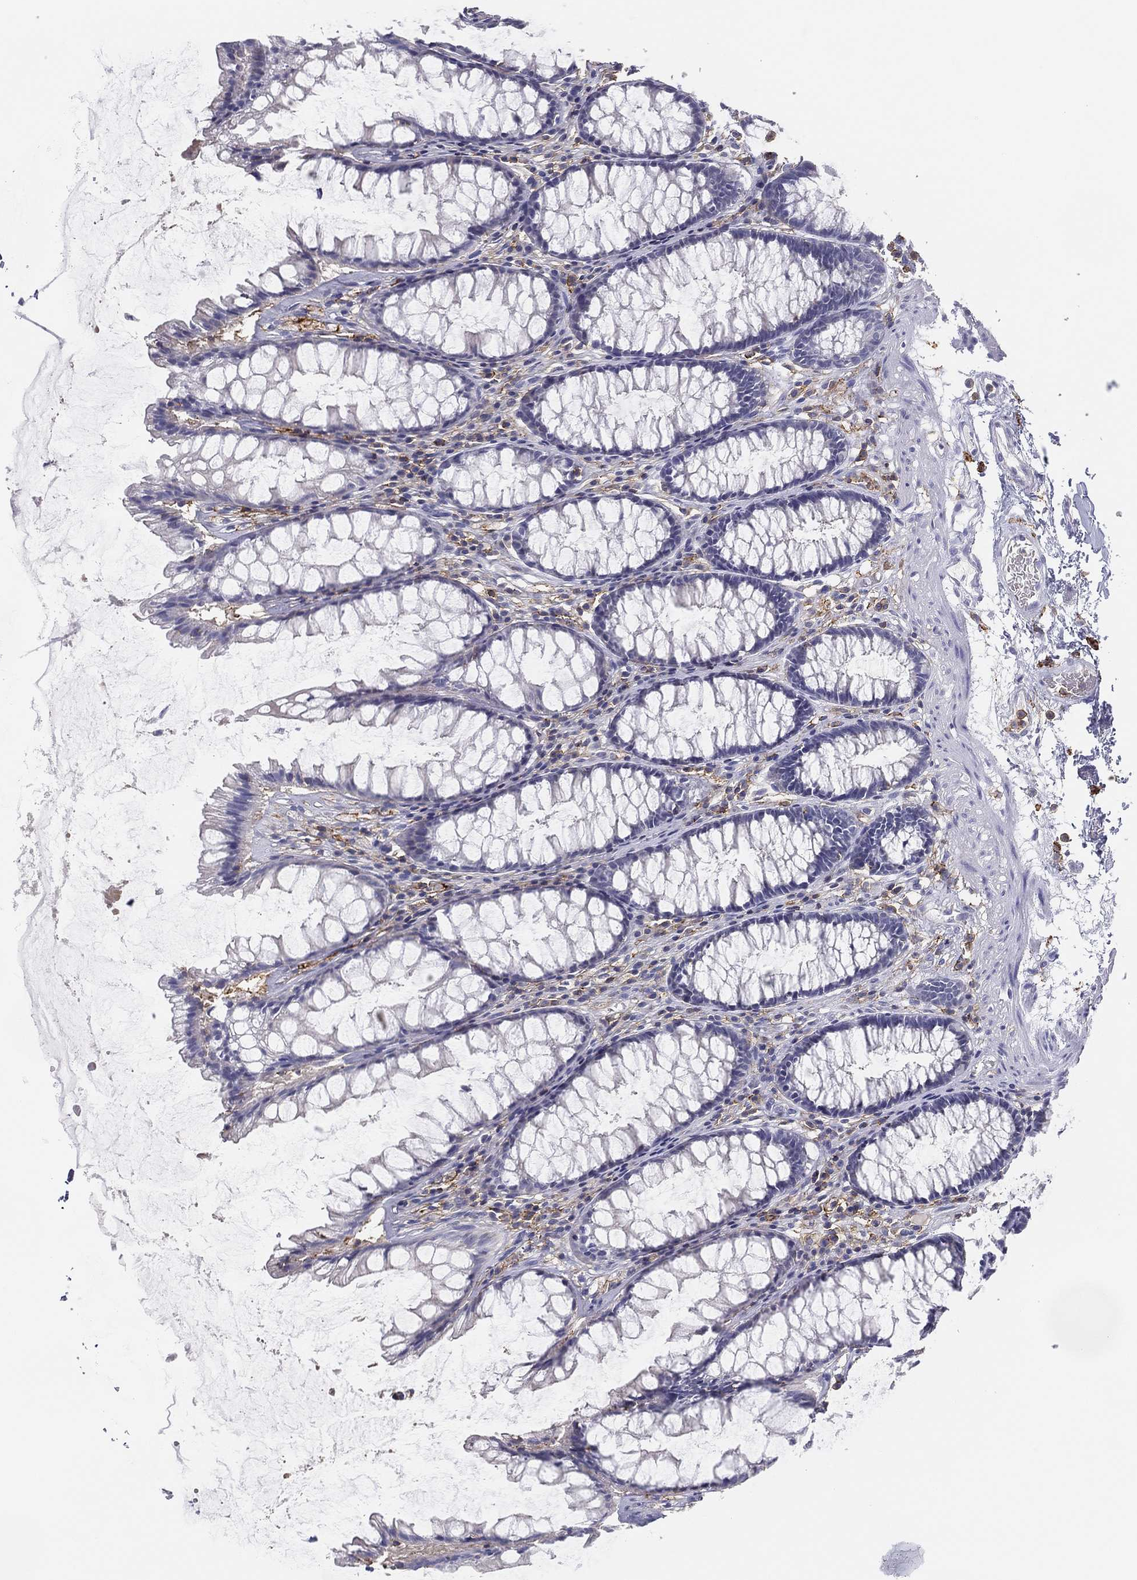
{"staining": {"intensity": "negative", "quantity": "none", "location": "none"}, "tissue": "rectum", "cell_type": "Glandular cells", "image_type": "normal", "snomed": [{"axis": "morphology", "description": "Normal tissue, NOS"}, {"axis": "topography", "description": "Rectum"}], "caption": "IHC histopathology image of unremarkable rectum: human rectum stained with DAB (3,3'-diaminobenzidine) shows no significant protein positivity in glandular cells.", "gene": "SELPLG", "patient": {"sex": "male", "age": 72}}